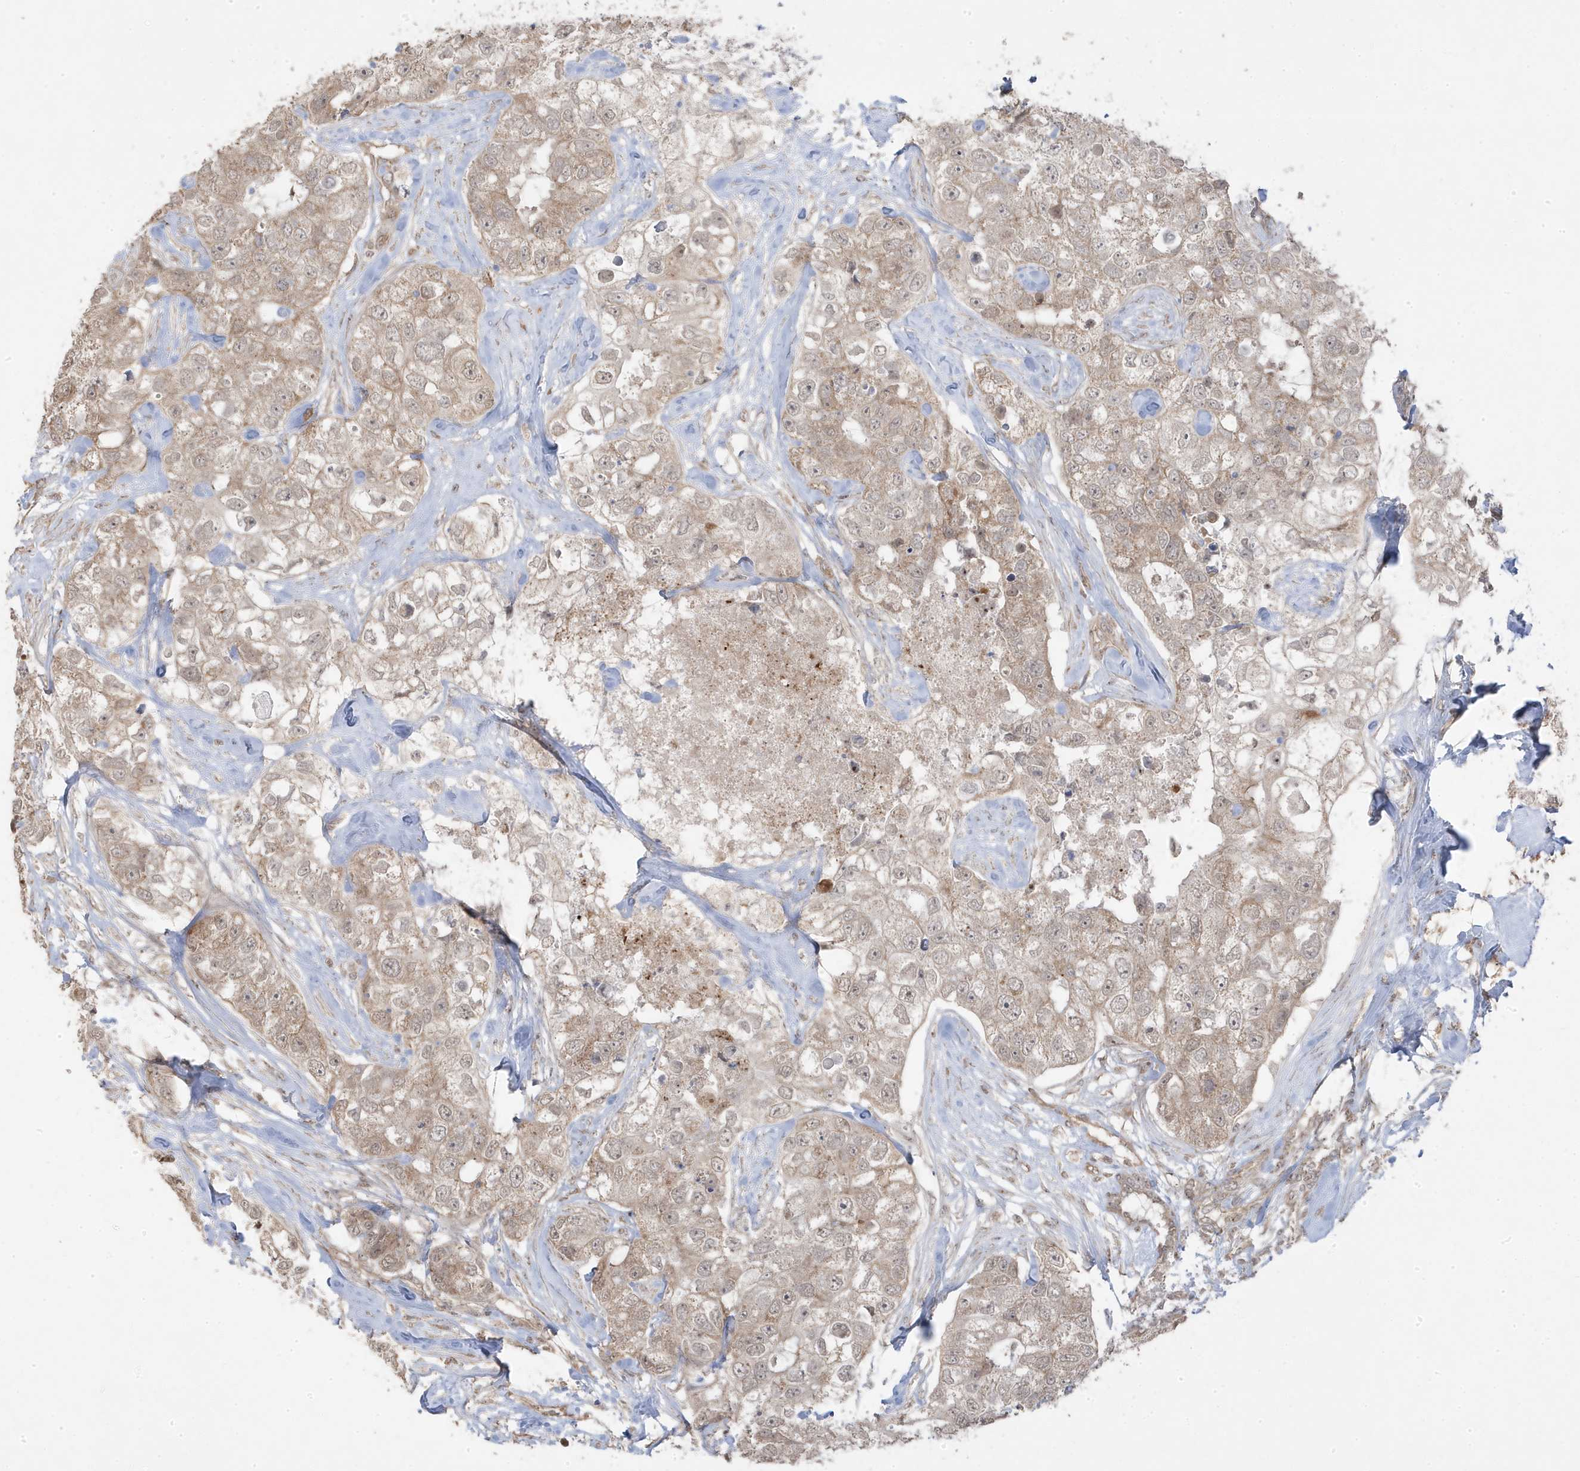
{"staining": {"intensity": "weak", "quantity": ">75%", "location": "cytoplasmic/membranous"}, "tissue": "breast cancer", "cell_type": "Tumor cells", "image_type": "cancer", "snomed": [{"axis": "morphology", "description": "Duct carcinoma"}, {"axis": "topography", "description": "Breast"}], "caption": "Tumor cells display low levels of weak cytoplasmic/membranous expression in approximately >75% of cells in breast cancer (invasive ductal carcinoma).", "gene": "DNAJC12", "patient": {"sex": "female", "age": 62}}